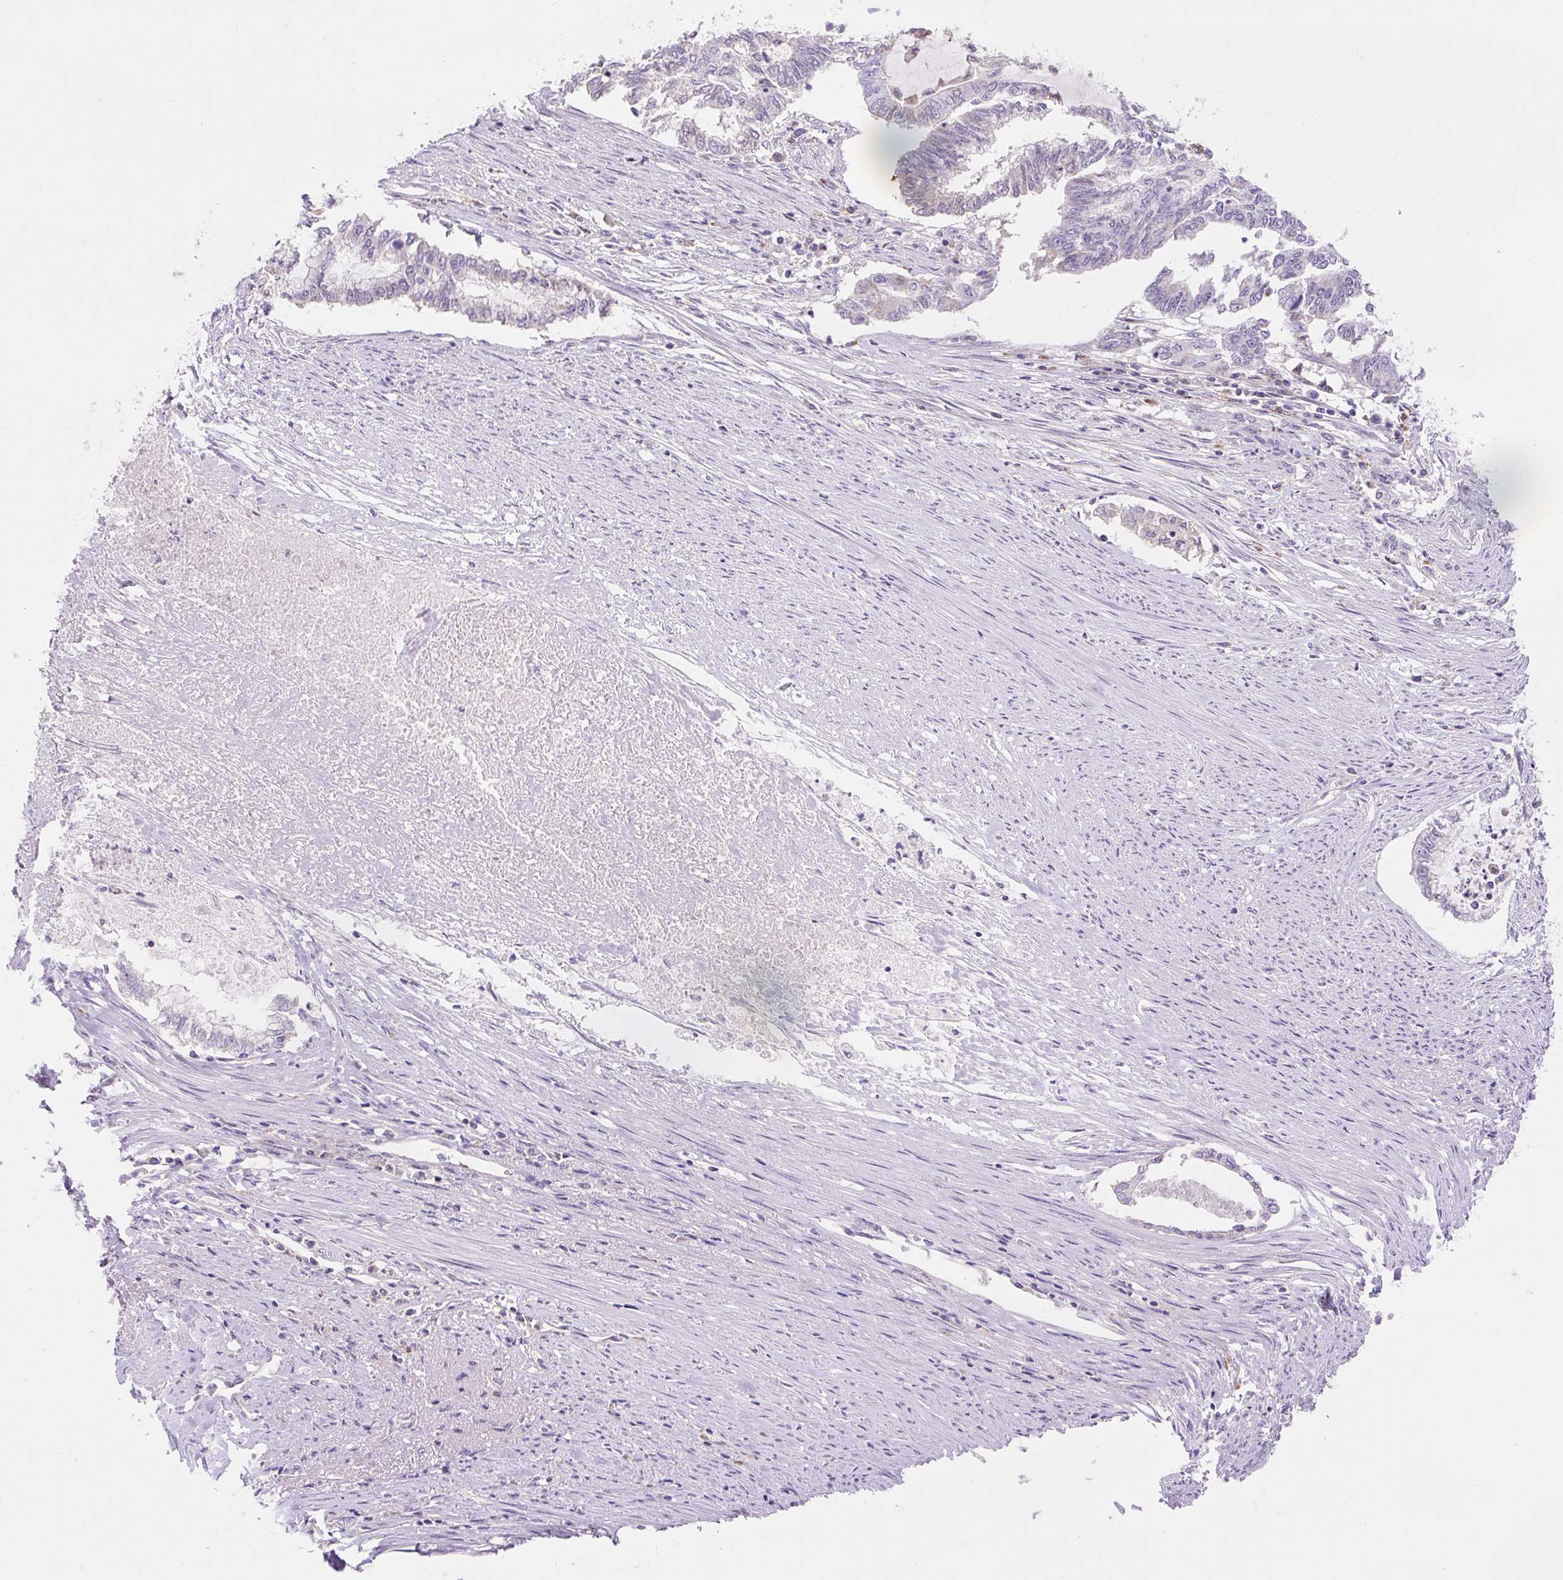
{"staining": {"intensity": "weak", "quantity": "<25%", "location": "cytoplasmic/membranous"}, "tissue": "endometrial cancer", "cell_type": "Tumor cells", "image_type": "cancer", "snomed": [{"axis": "morphology", "description": "Adenocarcinoma, NOS"}, {"axis": "topography", "description": "Endometrium"}], "caption": "A histopathology image of endometrial adenocarcinoma stained for a protein shows no brown staining in tumor cells.", "gene": "TMEM150C", "patient": {"sex": "female", "age": 79}}